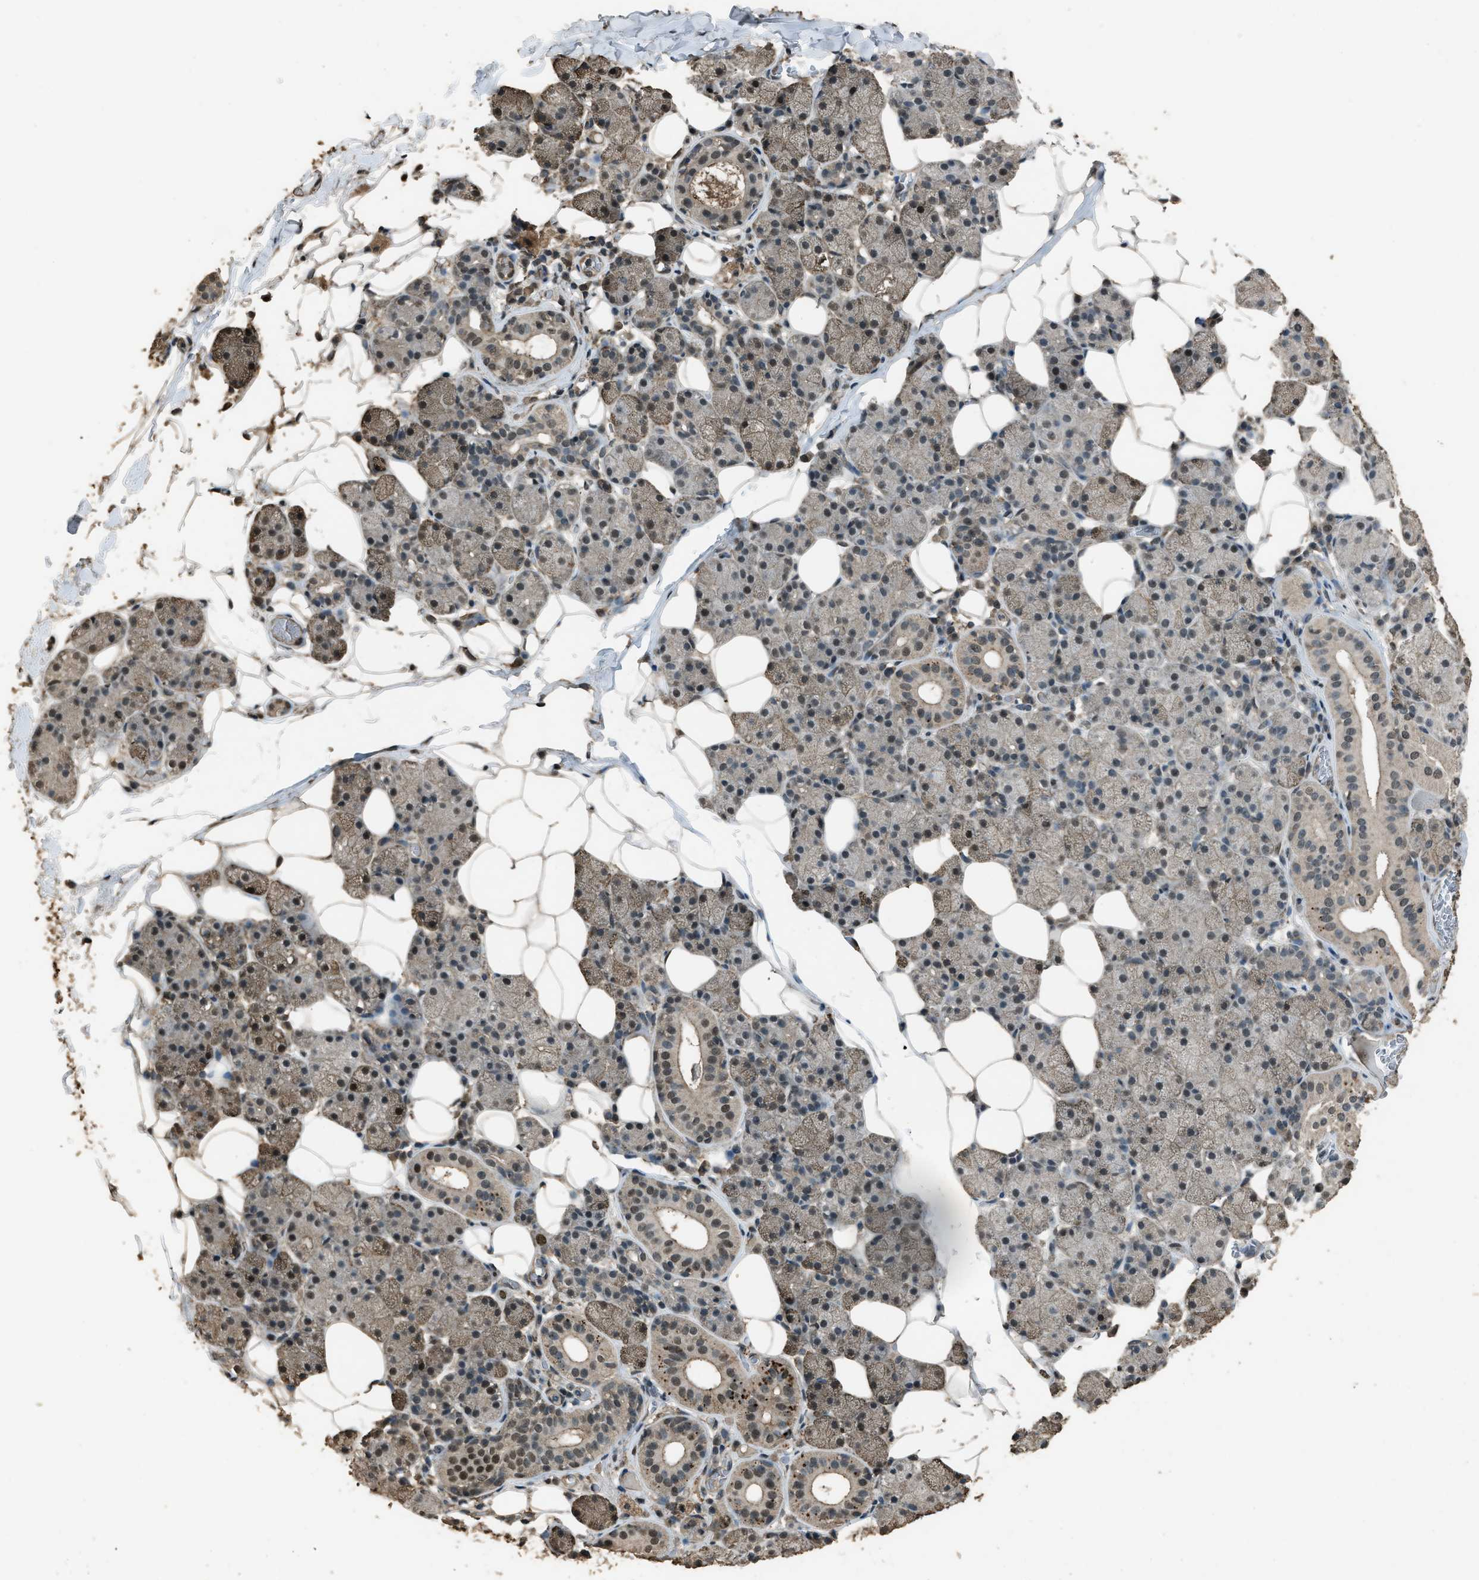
{"staining": {"intensity": "moderate", "quantity": "25%-75%", "location": "cytoplasmic/membranous,nuclear"}, "tissue": "salivary gland", "cell_type": "Glandular cells", "image_type": "normal", "snomed": [{"axis": "morphology", "description": "Normal tissue, NOS"}, {"axis": "topography", "description": "Salivary gland"}], "caption": "Protein staining exhibits moderate cytoplasmic/membranous,nuclear expression in about 25%-75% of glandular cells in normal salivary gland.", "gene": "SERTAD2", "patient": {"sex": "female", "age": 33}}